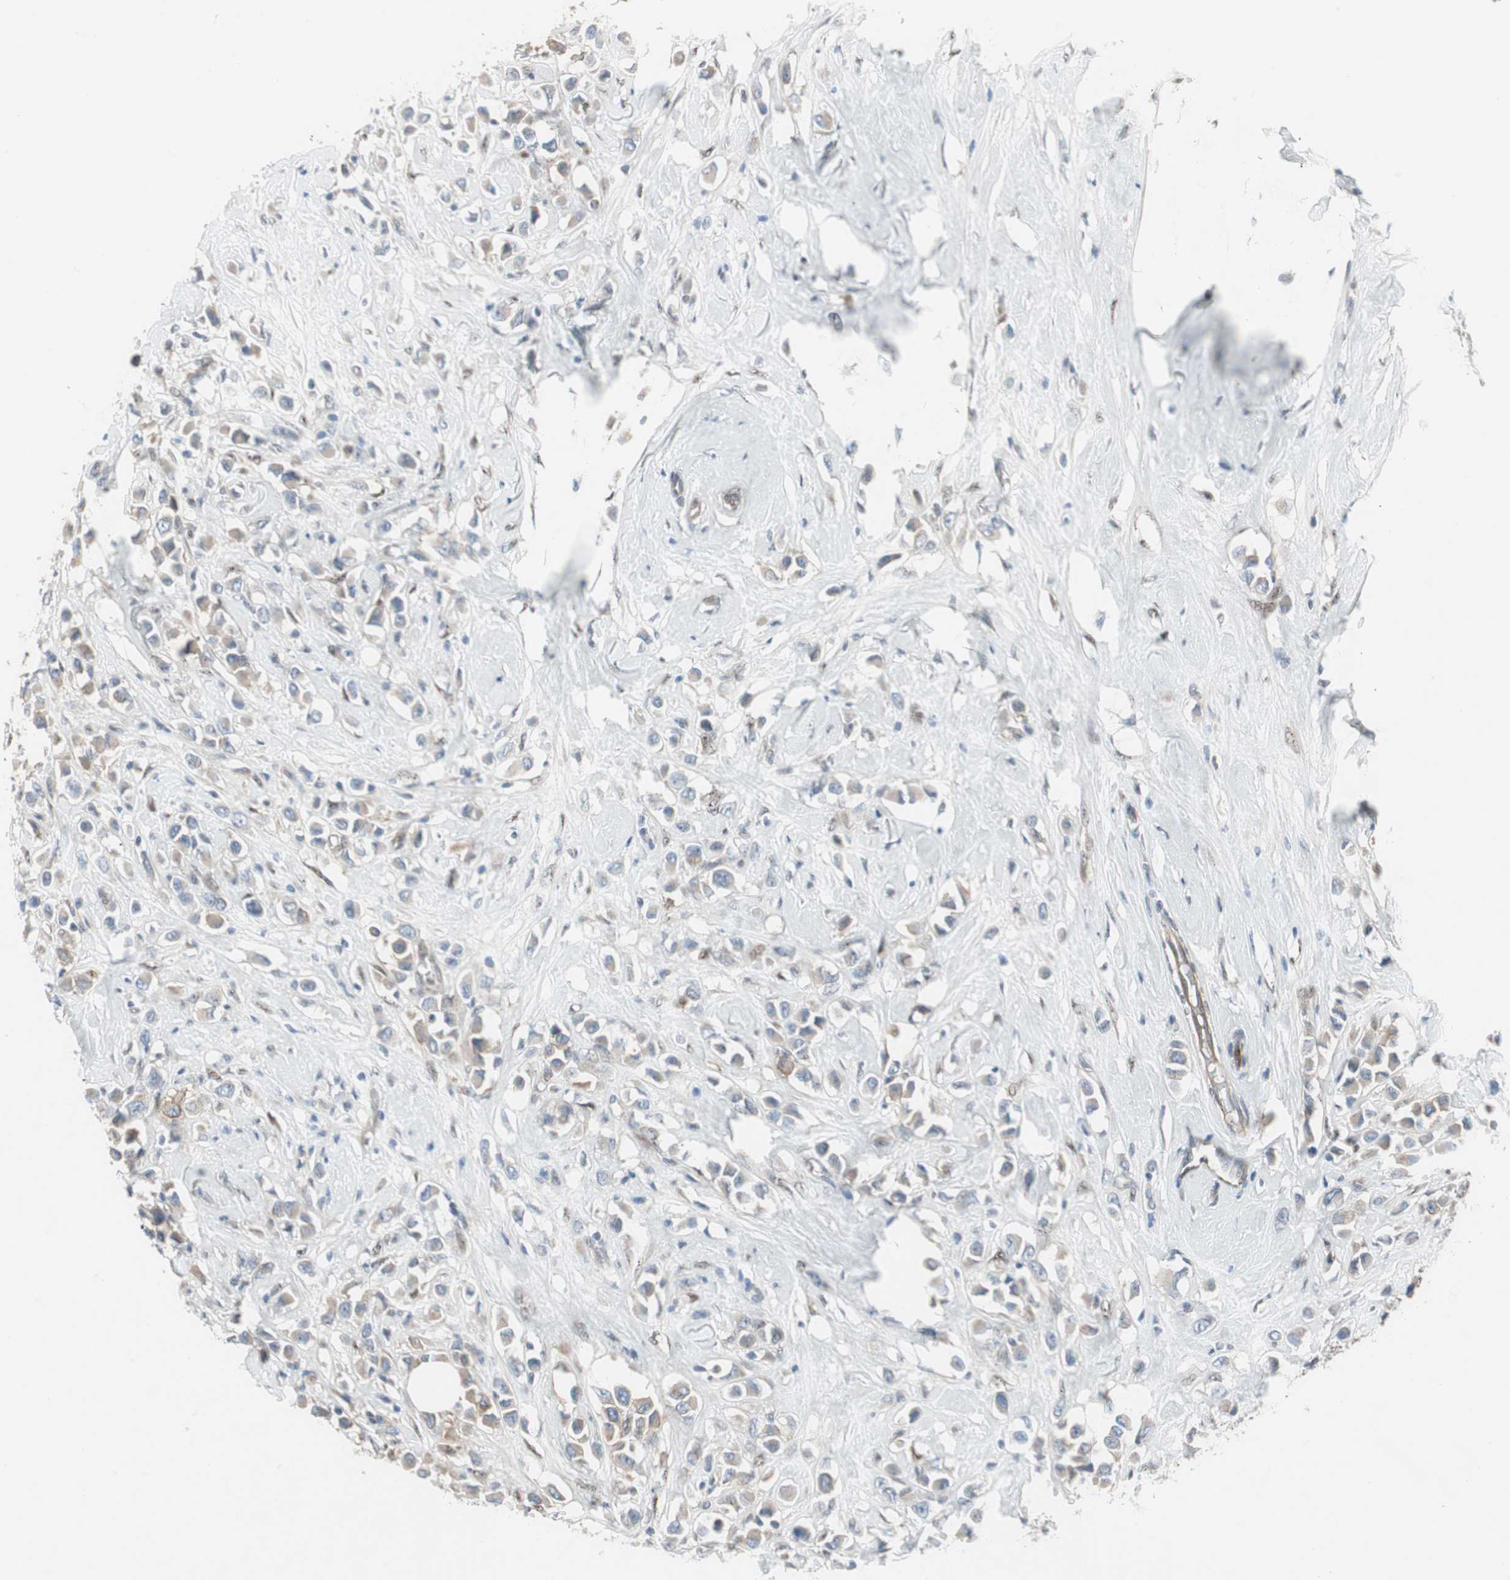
{"staining": {"intensity": "weak", "quantity": "25%-75%", "location": "cytoplasmic/membranous"}, "tissue": "breast cancer", "cell_type": "Tumor cells", "image_type": "cancer", "snomed": [{"axis": "morphology", "description": "Duct carcinoma"}, {"axis": "topography", "description": "Breast"}], "caption": "Breast cancer (intraductal carcinoma) stained with a protein marker exhibits weak staining in tumor cells.", "gene": "CAND2", "patient": {"sex": "female", "age": 61}}